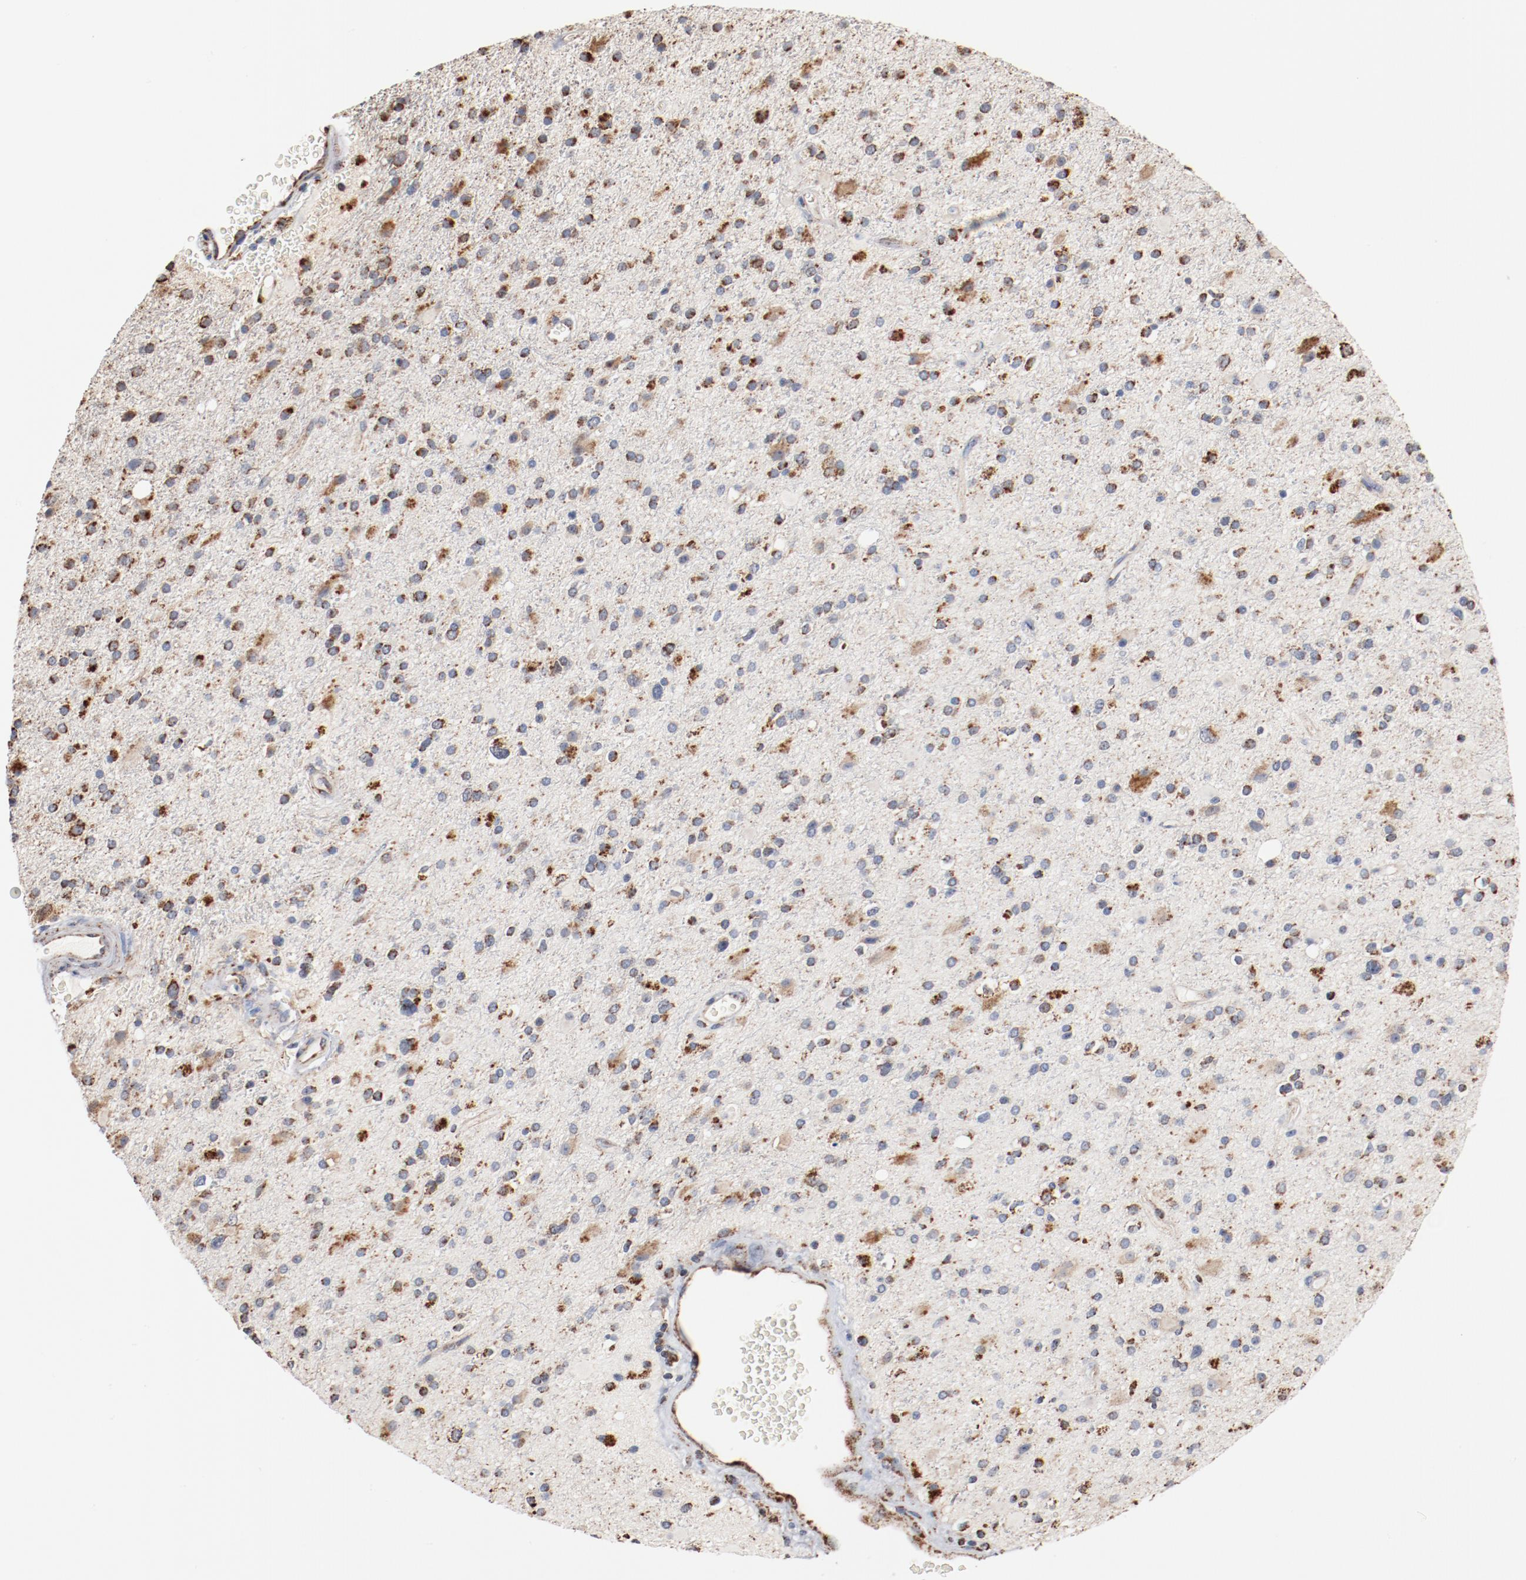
{"staining": {"intensity": "moderate", "quantity": "25%-75%", "location": "cytoplasmic/membranous"}, "tissue": "glioma", "cell_type": "Tumor cells", "image_type": "cancer", "snomed": [{"axis": "morphology", "description": "Glioma, malignant, High grade"}, {"axis": "topography", "description": "Brain"}], "caption": "A brown stain labels moderate cytoplasmic/membranous positivity of a protein in human glioma tumor cells.", "gene": "NDUFS4", "patient": {"sex": "male", "age": 33}}